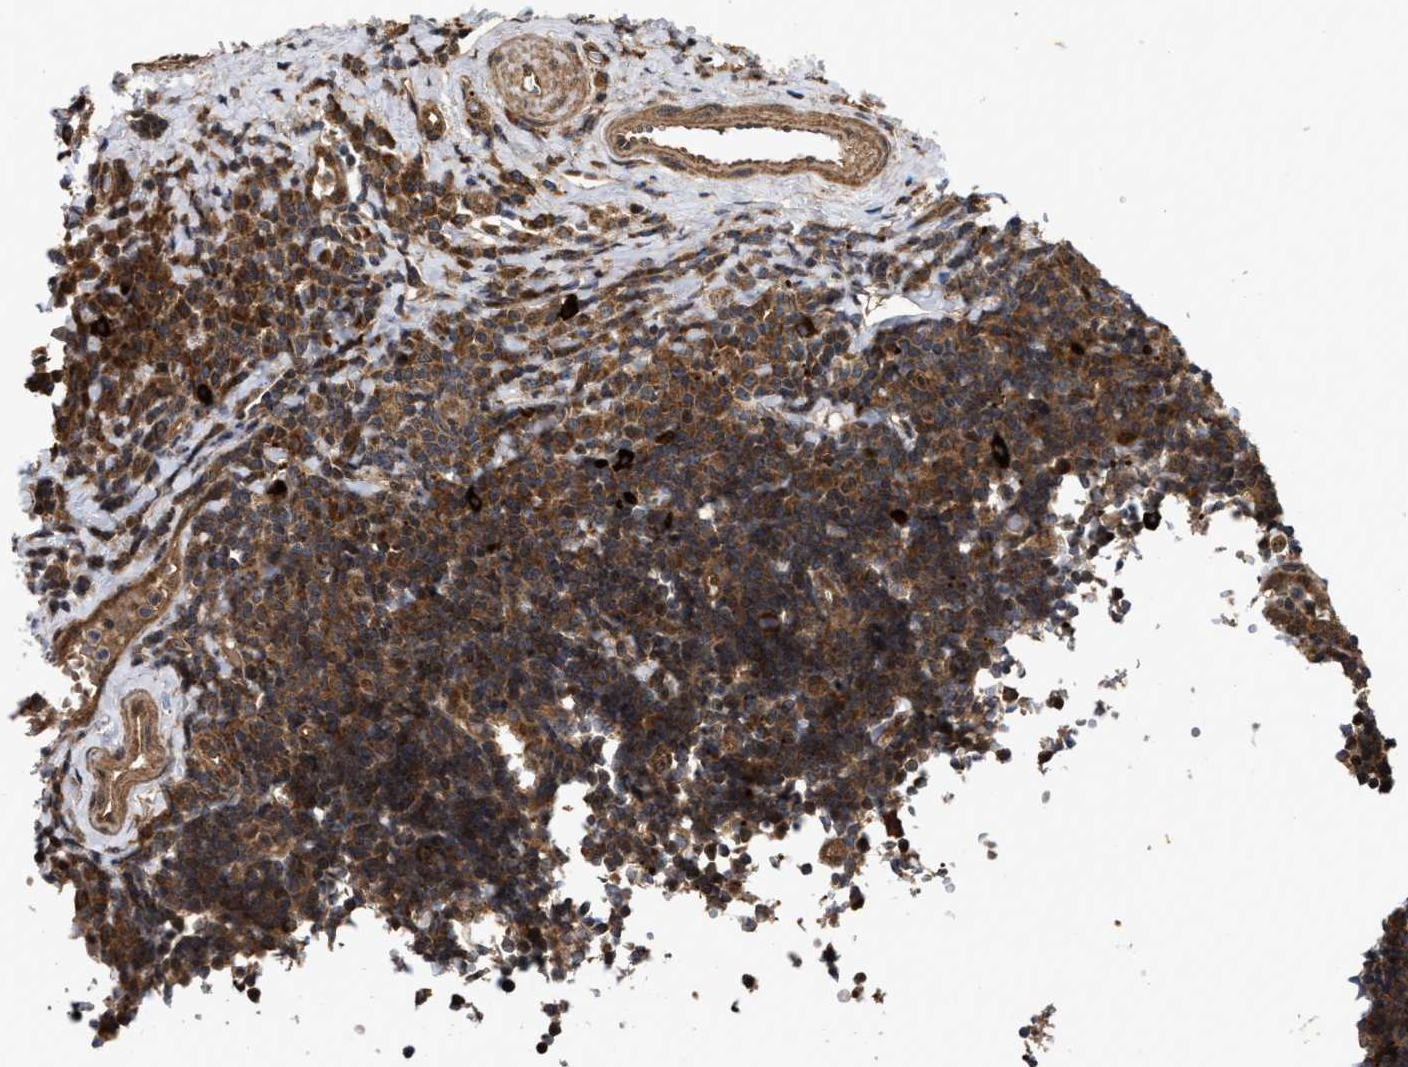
{"staining": {"intensity": "moderate", "quantity": ">75%", "location": "cytoplasmic/membranous"}, "tissue": "tonsil", "cell_type": "Germinal center cells", "image_type": "normal", "snomed": [{"axis": "morphology", "description": "Normal tissue, NOS"}, {"axis": "topography", "description": "Tonsil"}], "caption": "Human tonsil stained with a brown dye demonstrates moderate cytoplasmic/membranous positive expression in approximately >75% of germinal center cells.", "gene": "CFLAR", "patient": {"sex": "female", "age": 40}}